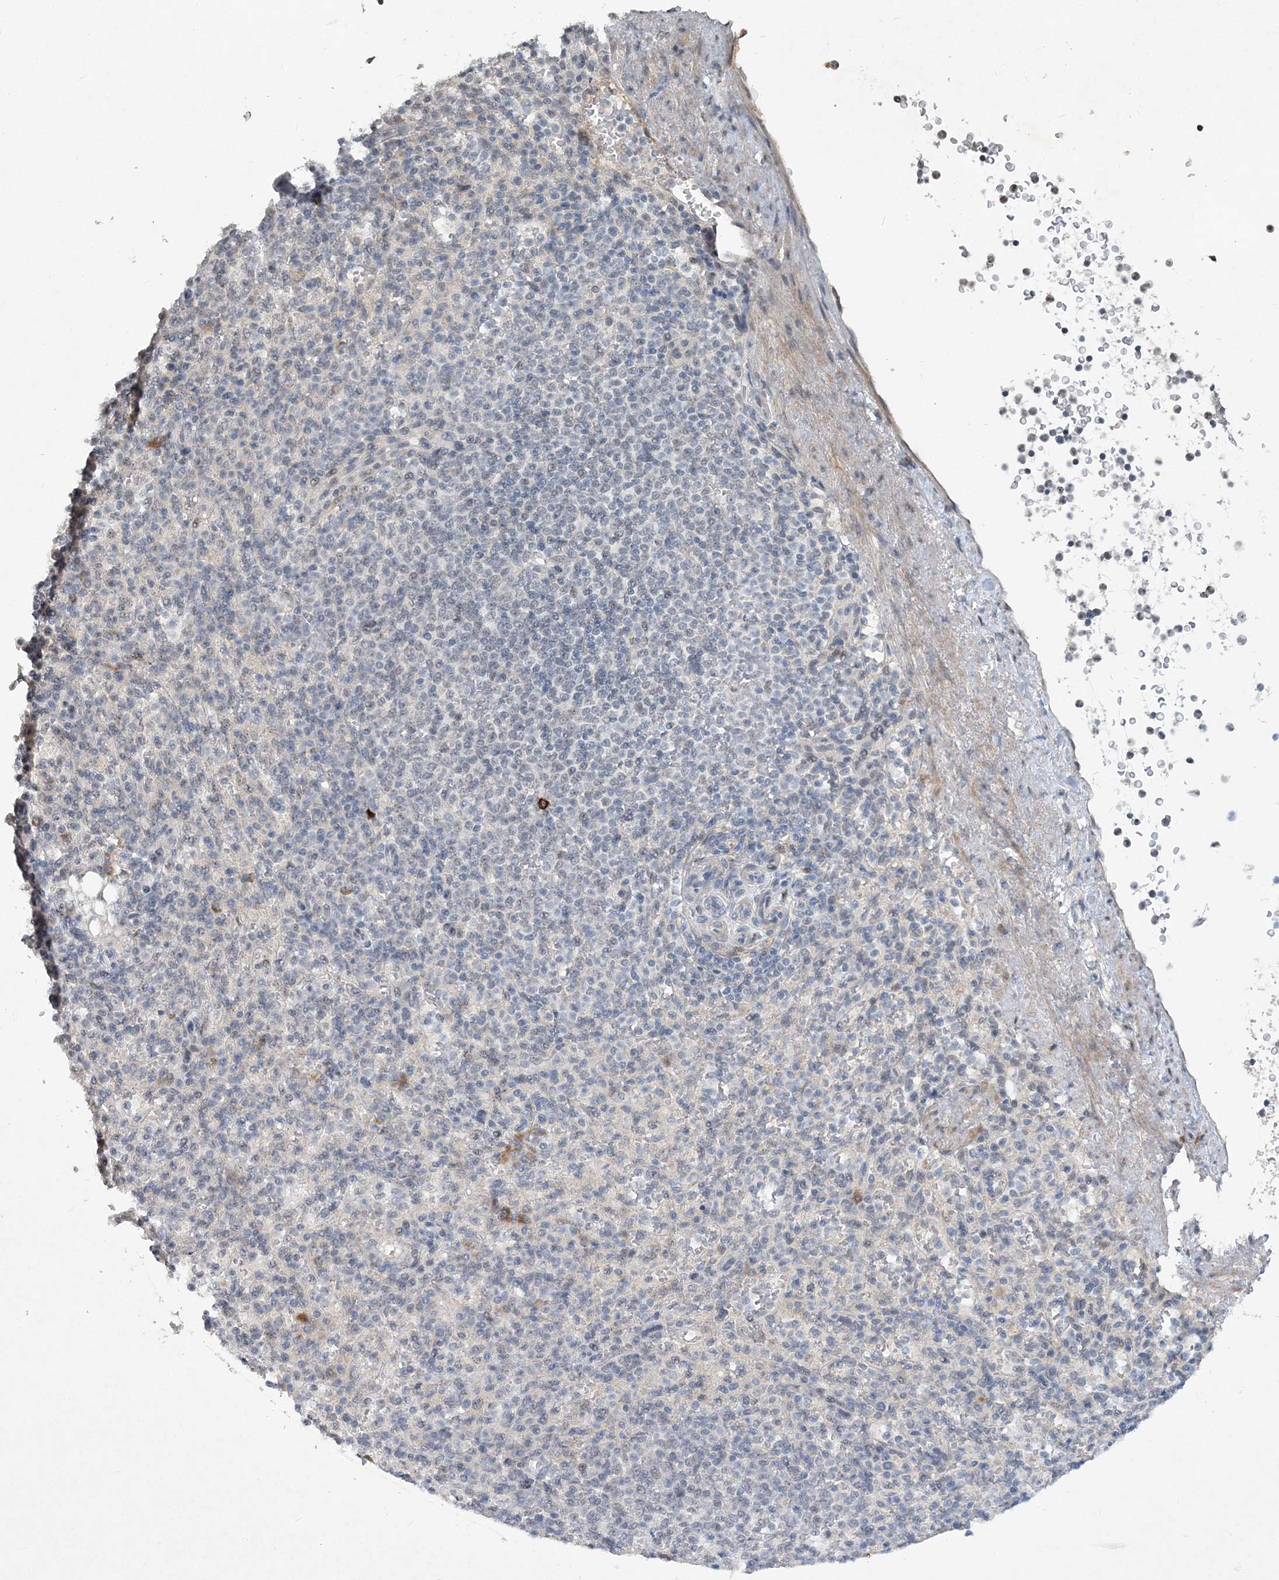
{"staining": {"intensity": "negative", "quantity": "none", "location": "none"}, "tissue": "spleen", "cell_type": "Cells in red pulp", "image_type": "normal", "snomed": [{"axis": "morphology", "description": "Normal tissue, NOS"}, {"axis": "topography", "description": "Spleen"}], "caption": "DAB (3,3'-diaminobenzidine) immunohistochemical staining of benign human spleen displays no significant staining in cells in red pulp.", "gene": "GIN1", "patient": {"sex": "female", "age": 74}}